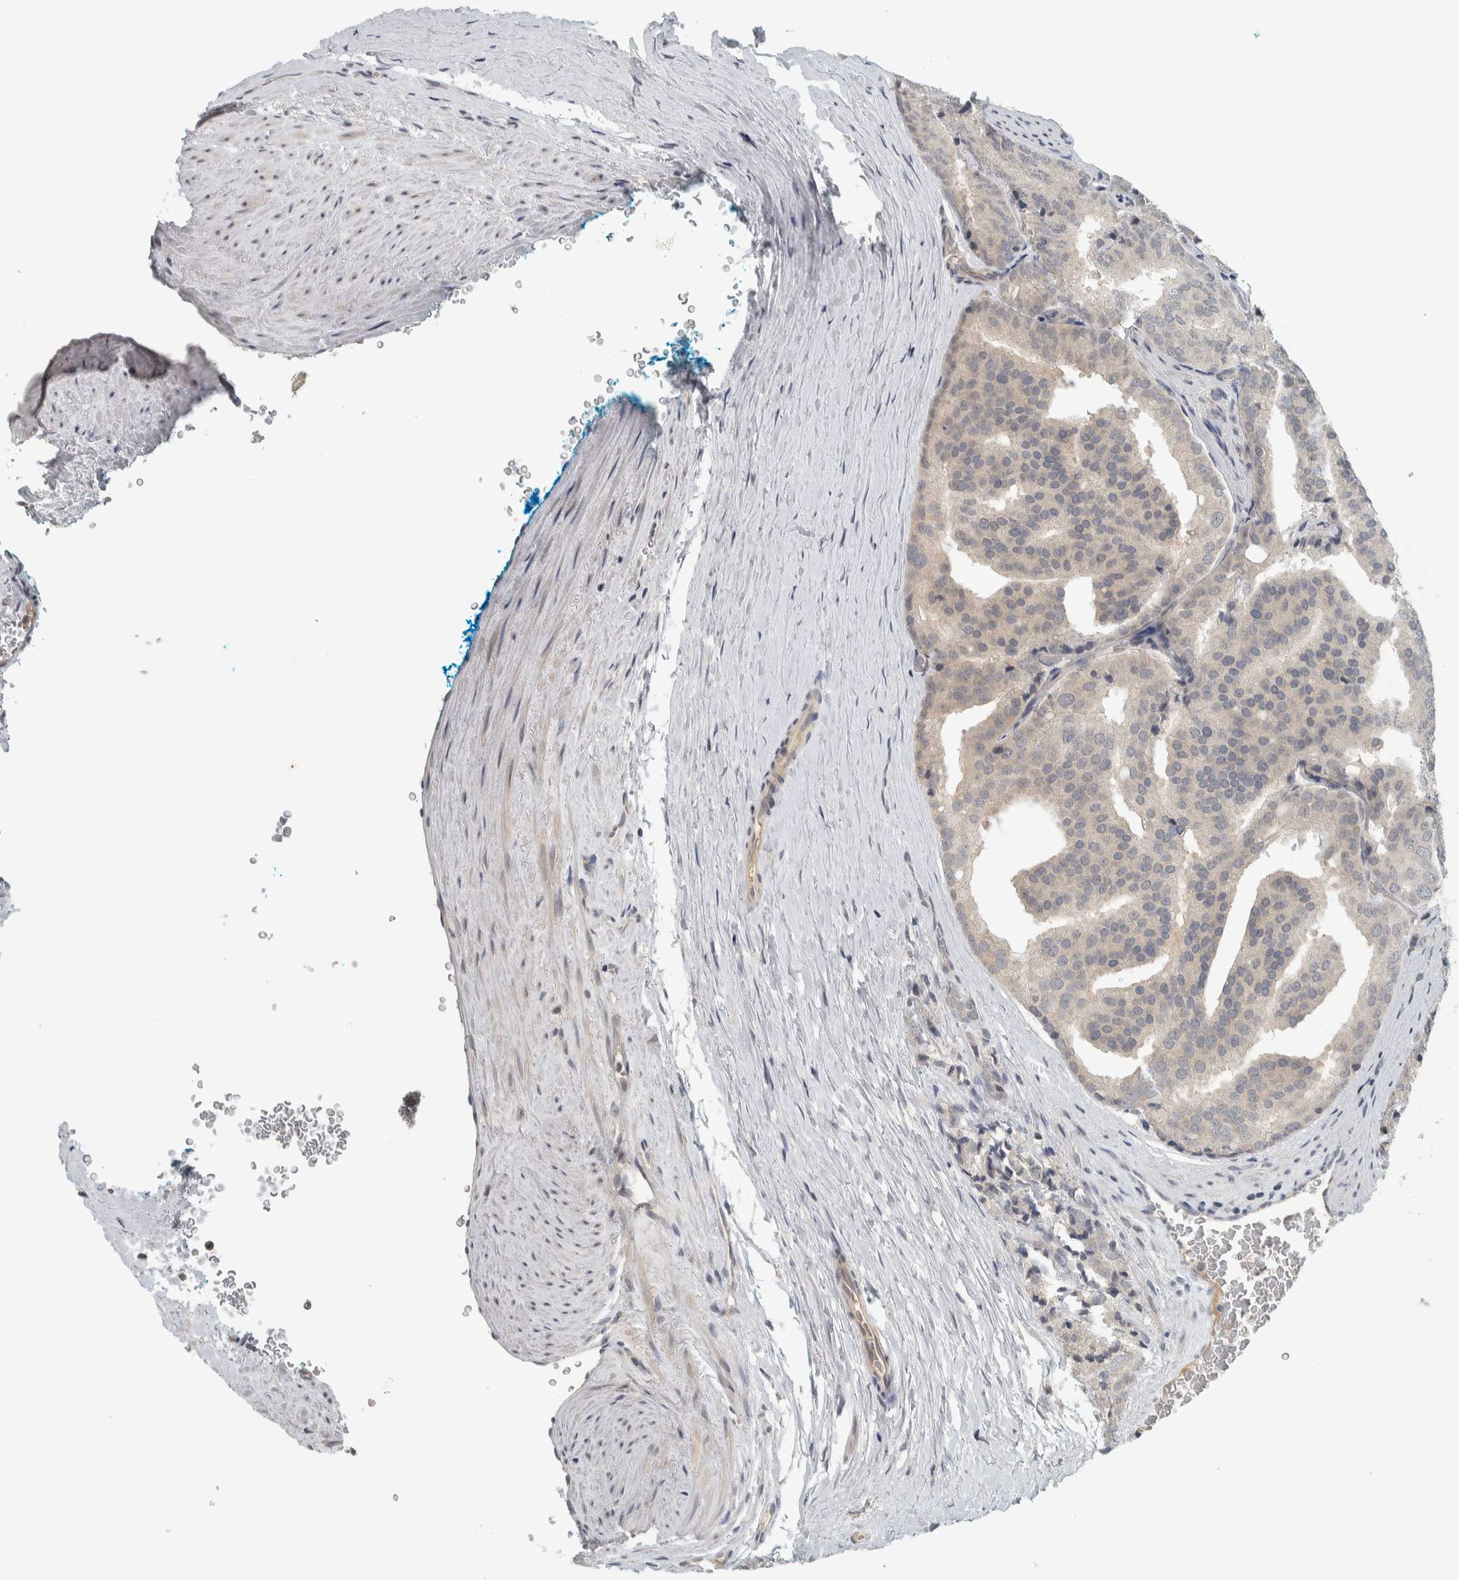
{"staining": {"intensity": "negative", "quantity": "none", "location": "none"}, "tissue": "prostate cancer", "cell_type": "Tumor cells", "image_type": "cancer", "snomed": [{"axis": "morphology", "description": "Adenocarcinoma, High grade"}, {"axis": "topography", "description": "Prostate"}], "caption": "Immunohistochemistry of human prostate cancer (adenocarcinoma (high-grade)) shows no positivity in tumor cells. (DAB IHC visualized using brightfield microscopy, high magnification).", "gene": "AFP", "patient": {"sex": "male", "age": 50}}